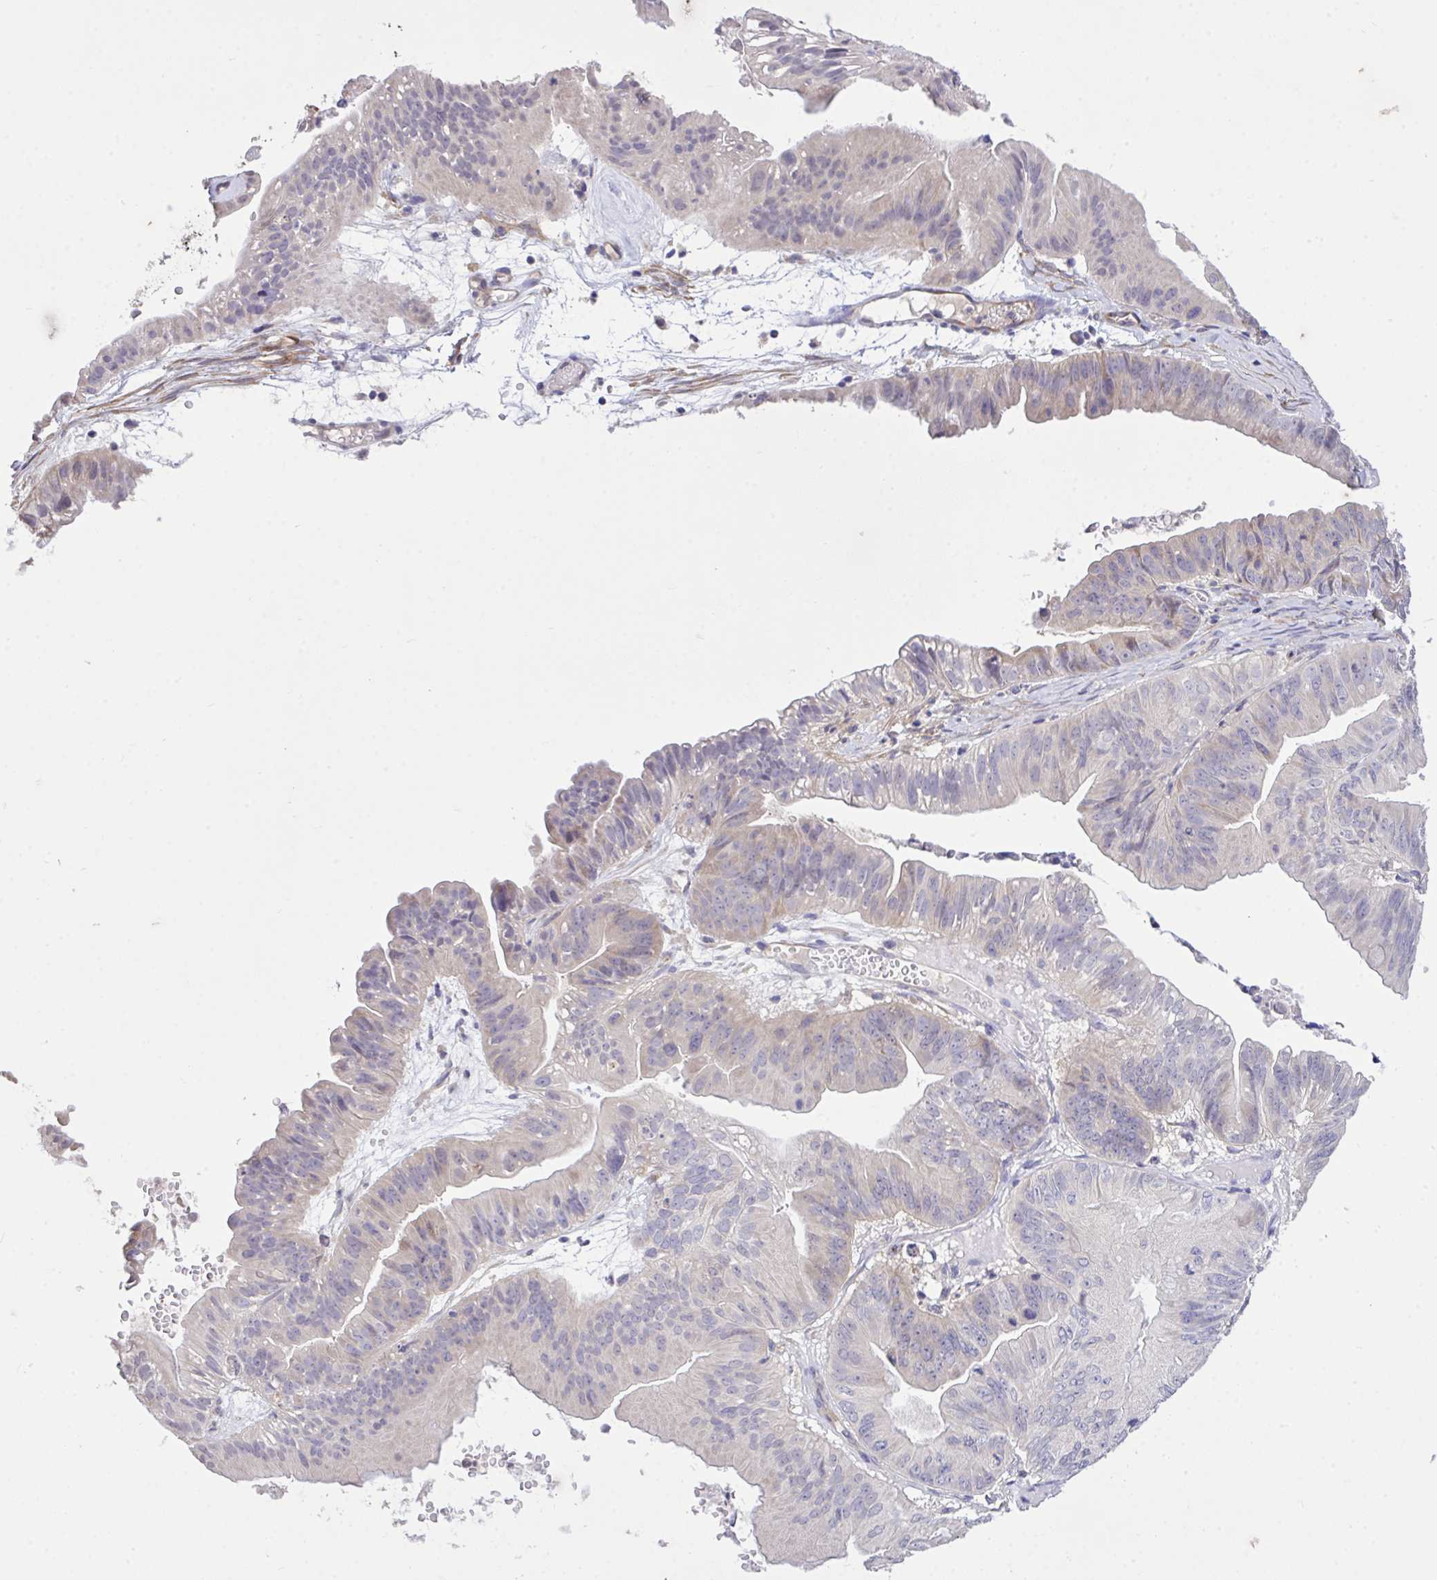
{"staining": {"intensity": "moderate", "quantity": "<25%", "location": "cytoplasmic/membranous"}, "tissue": "ovarian cancer", "cell_type": "Tumor cells", "image_type": "cancer", "snomed": [{"axis": "morphology", "description": "Cystadenocarcinoma, mucinous, NOS"}, {"axis": "topography", "description": "Ovary"}], "caption": "A brown stain labels moderate cytoplasmic/membranous staining of a protein in ovarian cancer tumor cells. The protein of interest is shown in brown color, while the nuclei are stained blue.", "gene": "MPC2", "patient": {"sex": "female", "age": 61}}